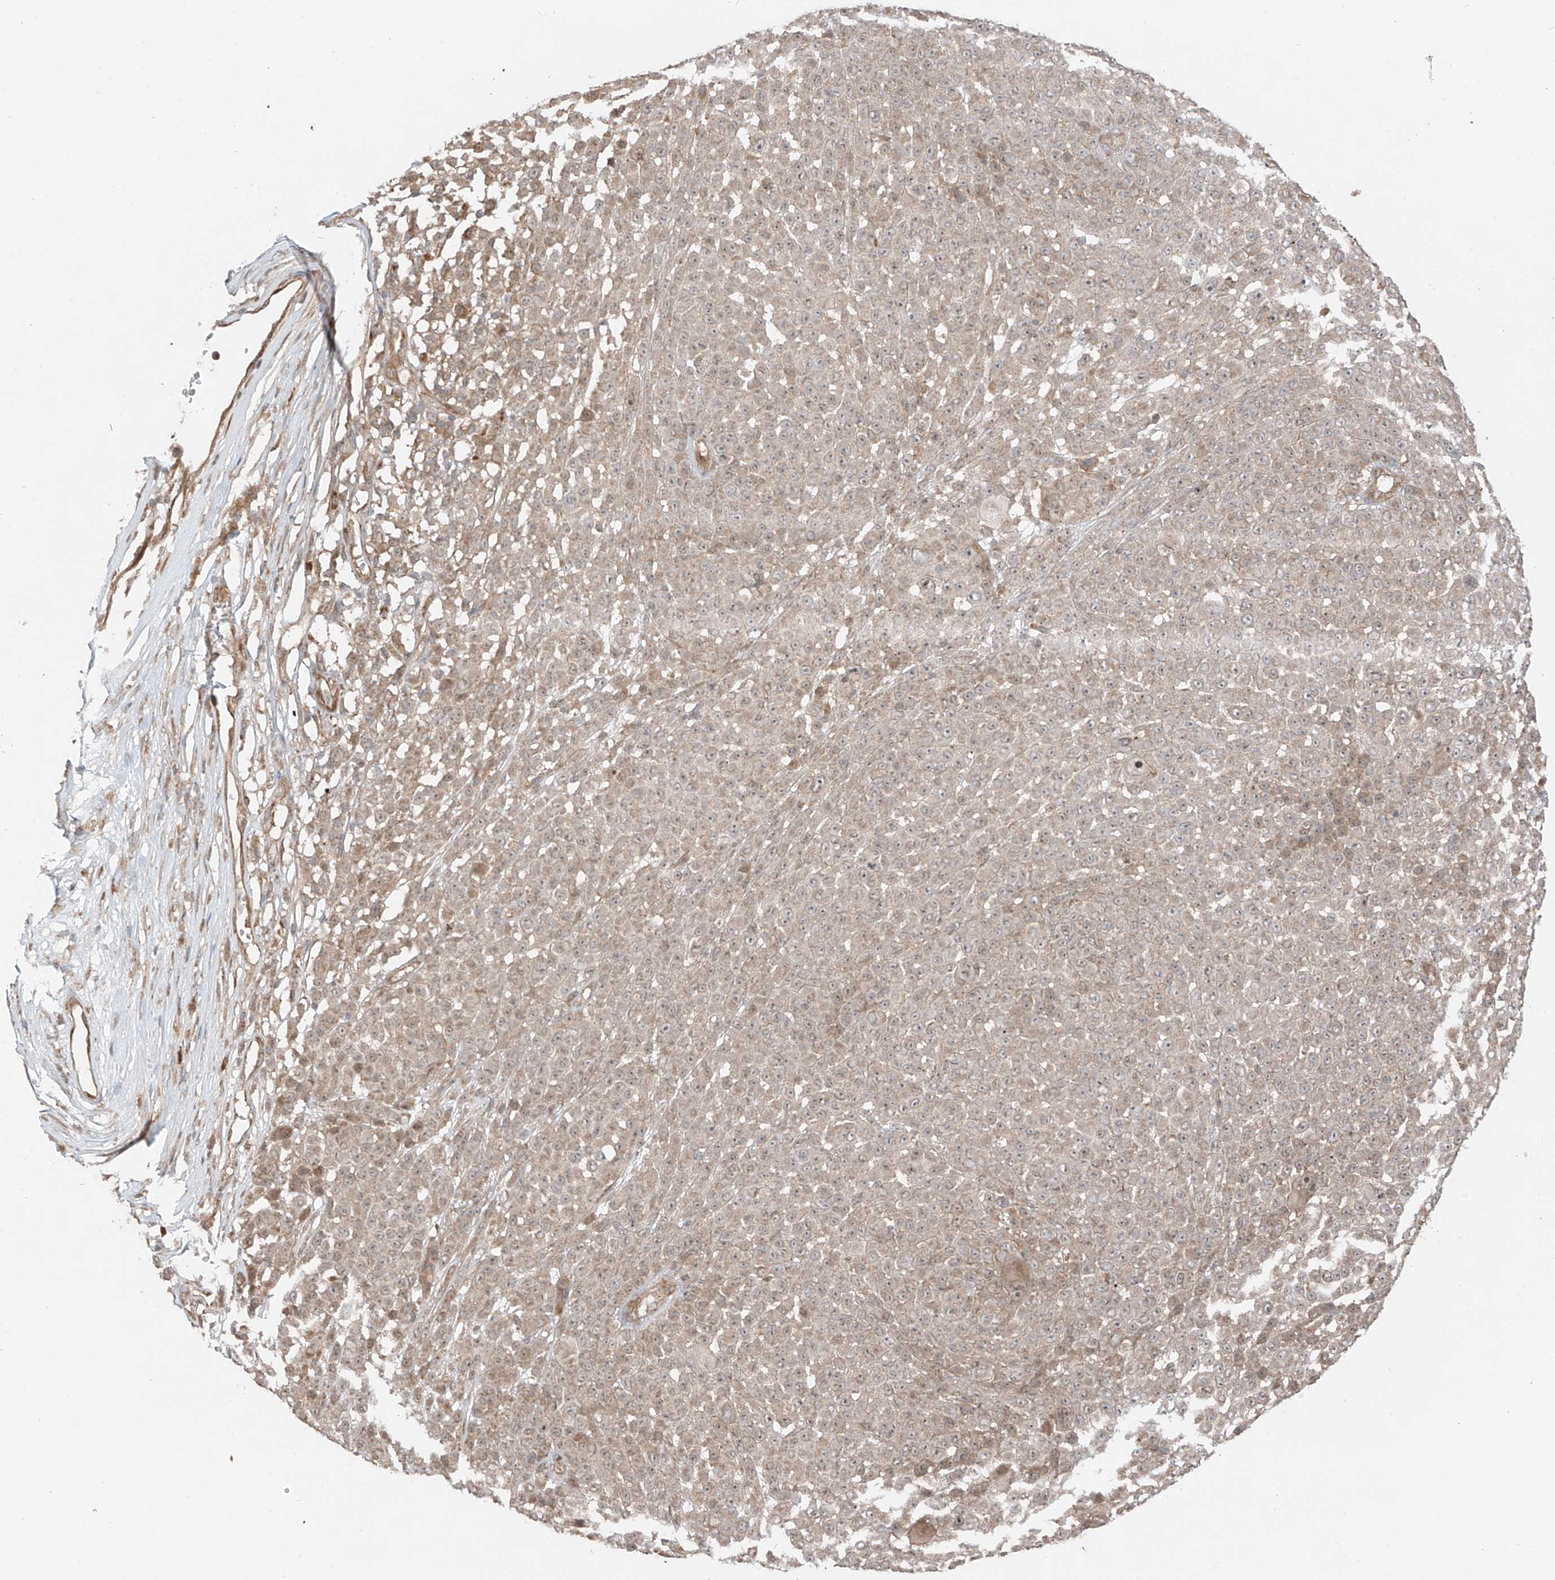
{"staining": {"intensity": "weak", "quantity": ">75%", "location": "cytoplasmic/membranous"}, "tissue": "melanoma", "cell_type": "Tumor cells", "image_type": "cancer", "snomed": [{"axis": "morphology", "description": "Malignant melanoma, NOS"}, {"axis": "topography", "description": "Skin"}], "caption": "Protein staining demonstrates weak cytoplasmic/membranous positivity in about >75% of tumor cells in melanoma. (Brightfield microscopy of DAB IHC at high magnification).", "gene": "CEP162", "patient": {"sex": "female", "age": 94}}